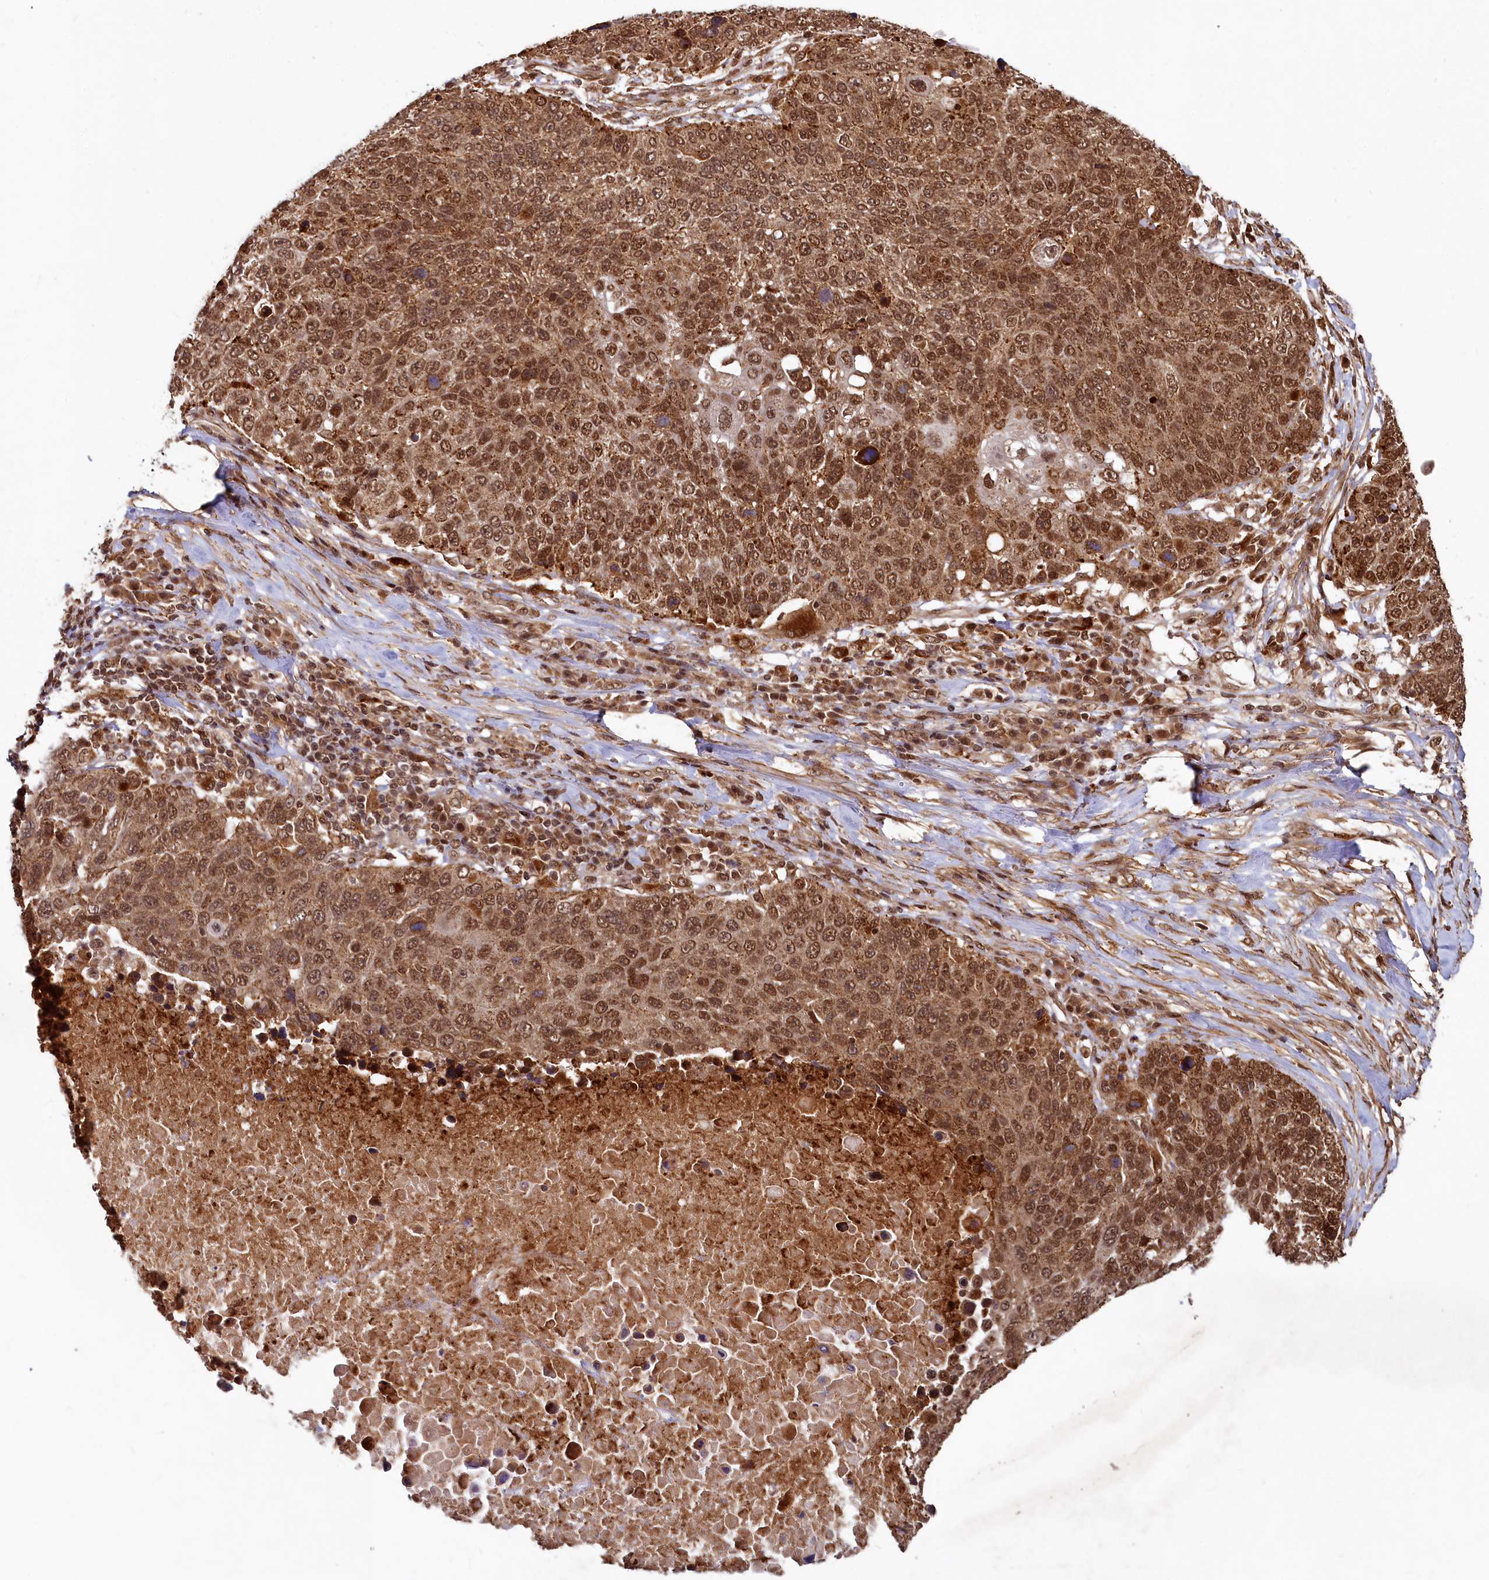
{"staining": {"intensity": "moderate", "quantity": ">75%", "location": "cytoplasmic/membranous,nuclear"}, "tissue": "lung cancer", "cell_type": "Tumor cells", "image_type": "cancer", "snomed": [{"axis": "morphology", "description": "Normal tissue, NOS"}, {"axis": "morphology", "description": "Squamous cell carcinoma, NOS"}, {"axis": "topography", "description": "Lymph node"}, {"axis": "topography", "description": "Lung"}], "caption": "This histopathology image reveals immunohistochemistry (IHC) staining of lung cancer, with medium moderate cytoplasmic/membranous and nuclear staining in about >75% of tumor cells.", "gene": "TRIM23", "patient": {"sex": "male", "age": 66}}